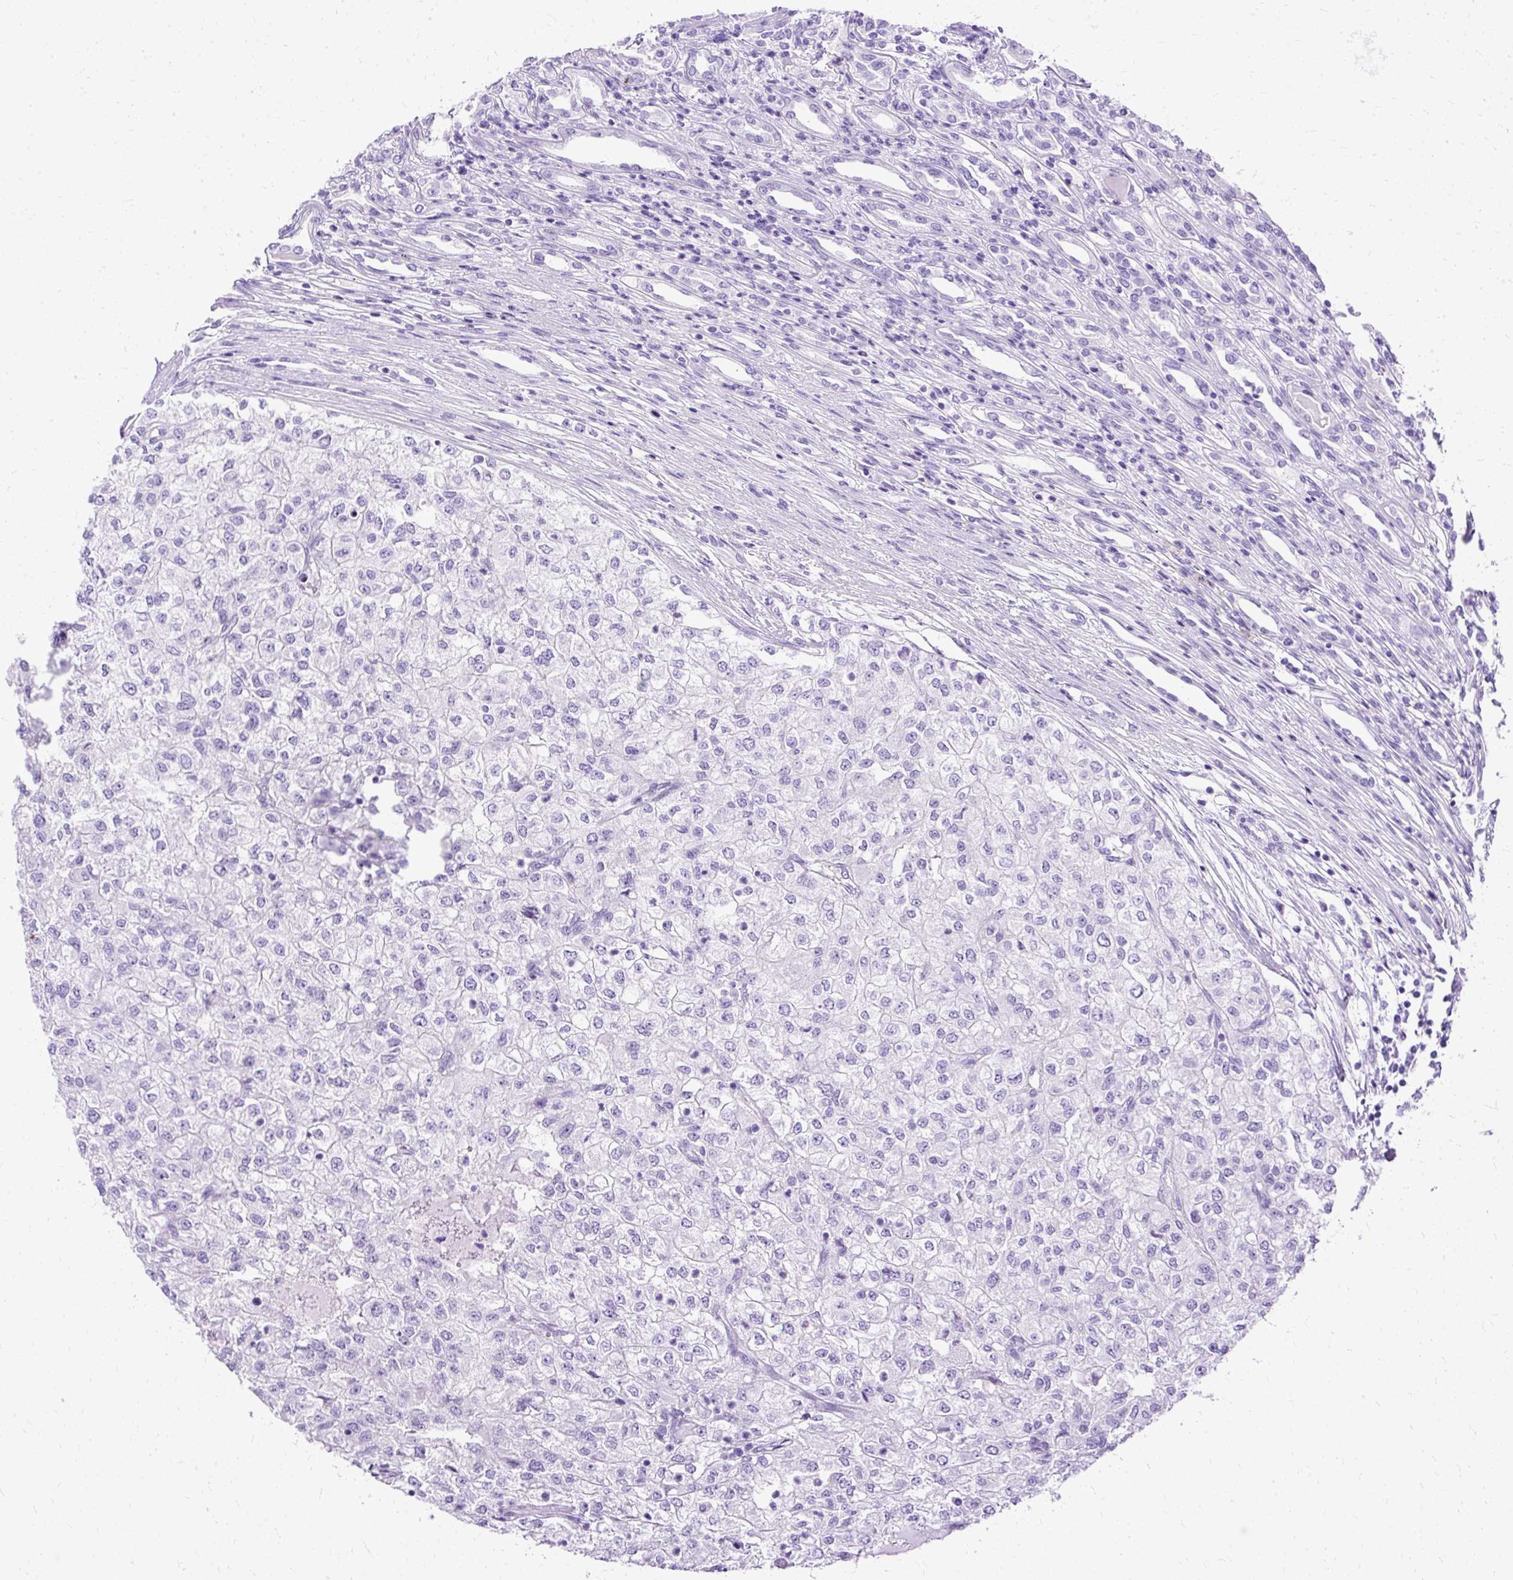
{"staining": {"intensity": "negative", "quantity": "none", "location": "none"}, "tissue": "renal cancer", "cell_type": "Tumor cells", "image_type": "cancer", "snomed": [{"axis": "morphology", "description": "Adenocarcinoma, NOS"}, {"axis": "topography", "description": "Kidney"}], "caption": "Immunohistochemical staining of renal adenocarcinoma demonstrates no significant staining in tumor cells.", "gene": "SLC8A2", "patient": {"sex": "female", "age": 54}}